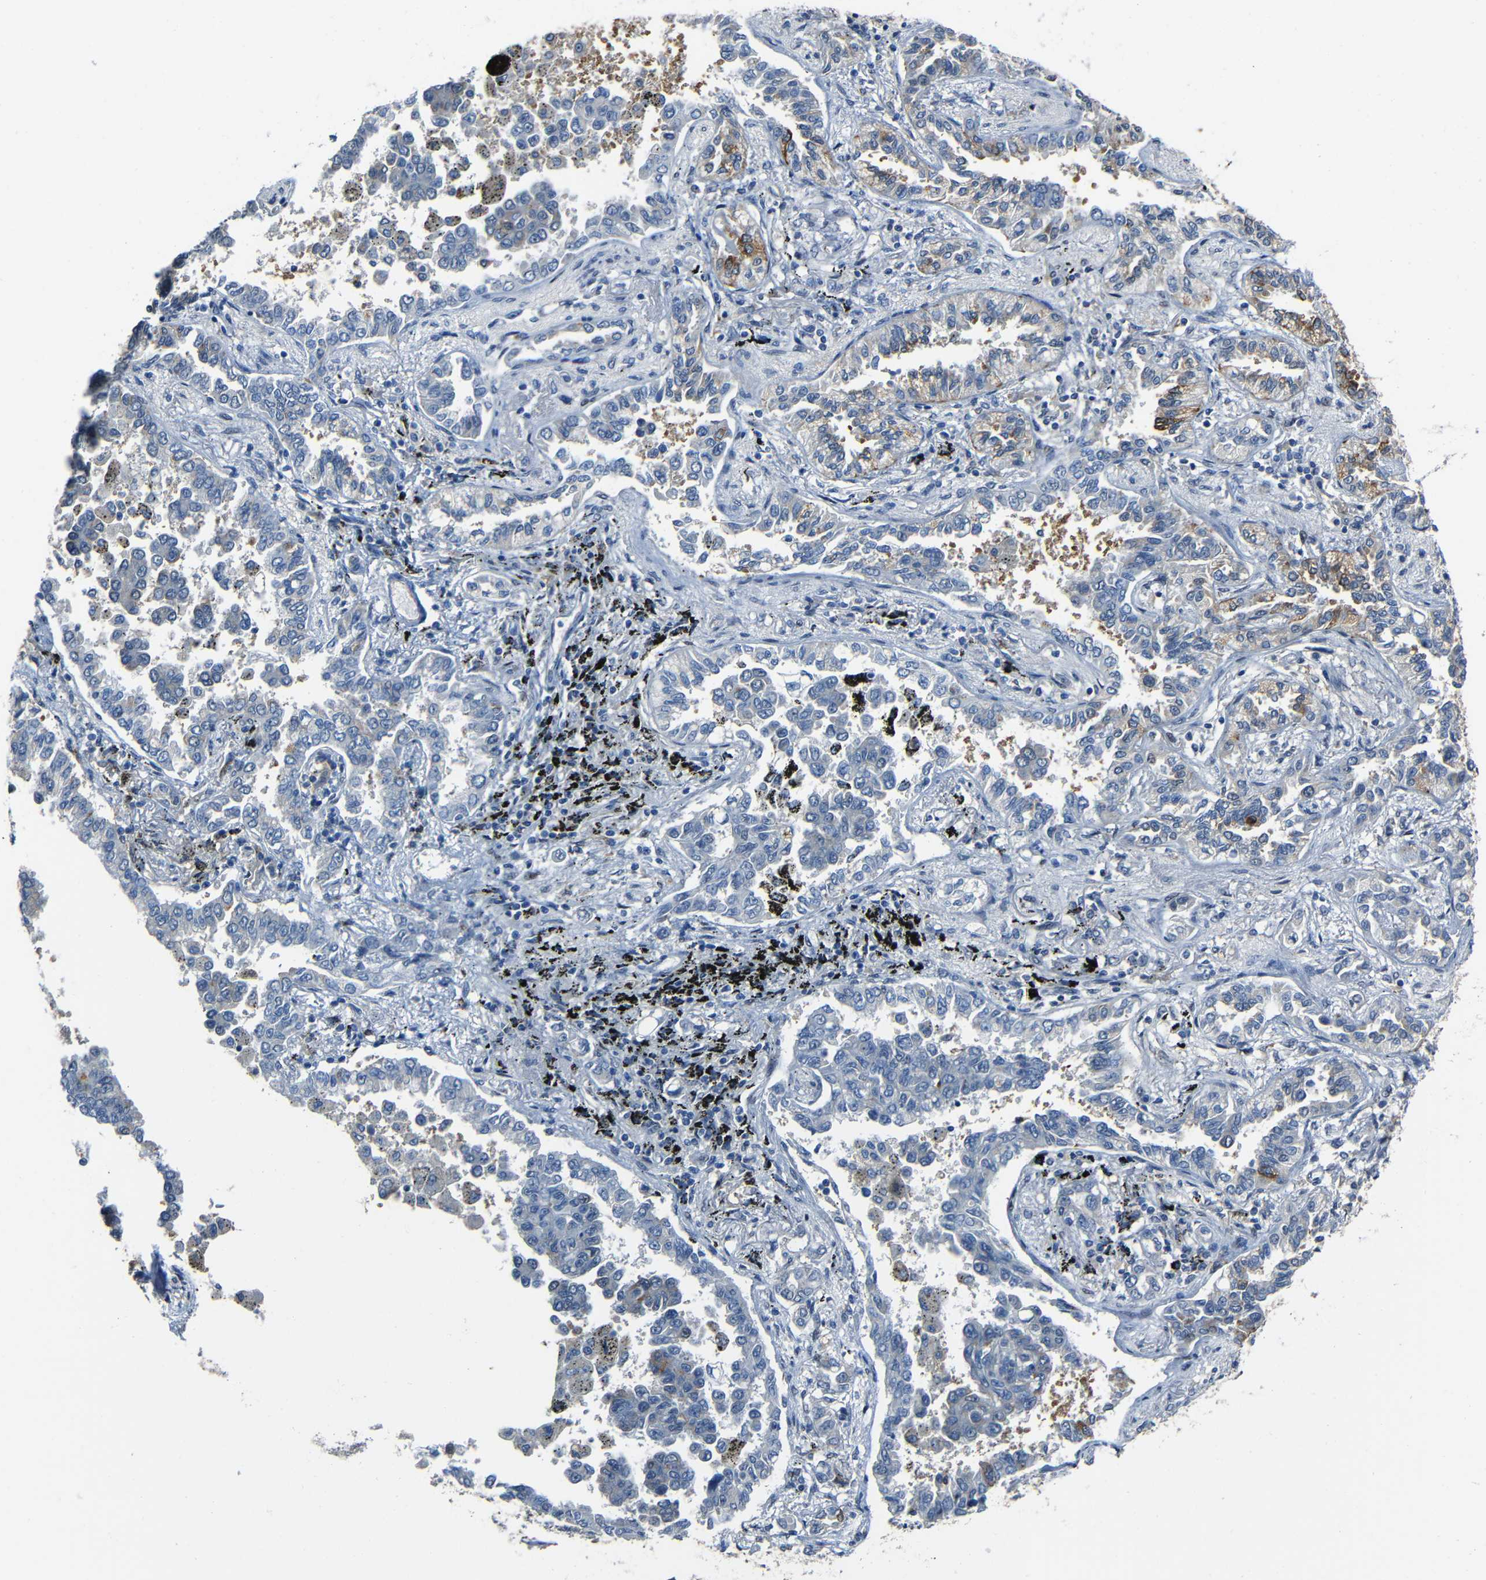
{"staining": {"intensity": "moderate", "quantity": "<25%", "location": "cytoplasmic/membranous"}, "tissue": "lung cancer", "cell_type": "Tumor cells", "image_type": "cancer", "snomed": [{"axis": "morphology", "description": "Normal tissue, NOS"}, {"axis": "morphology", "description": "Adenocarcinoma, NOS"}, {"axis": "topography", "description": "Lung"}], "caption": "Immunohistochemical staining of human adenocarcinoma (lung) reveals moderate cytoplasmic/membranous protein staining in approximately <25% of tumor cells.", "gene": "DNAJC5", "patient": {"sex": "male", "age": 59}}